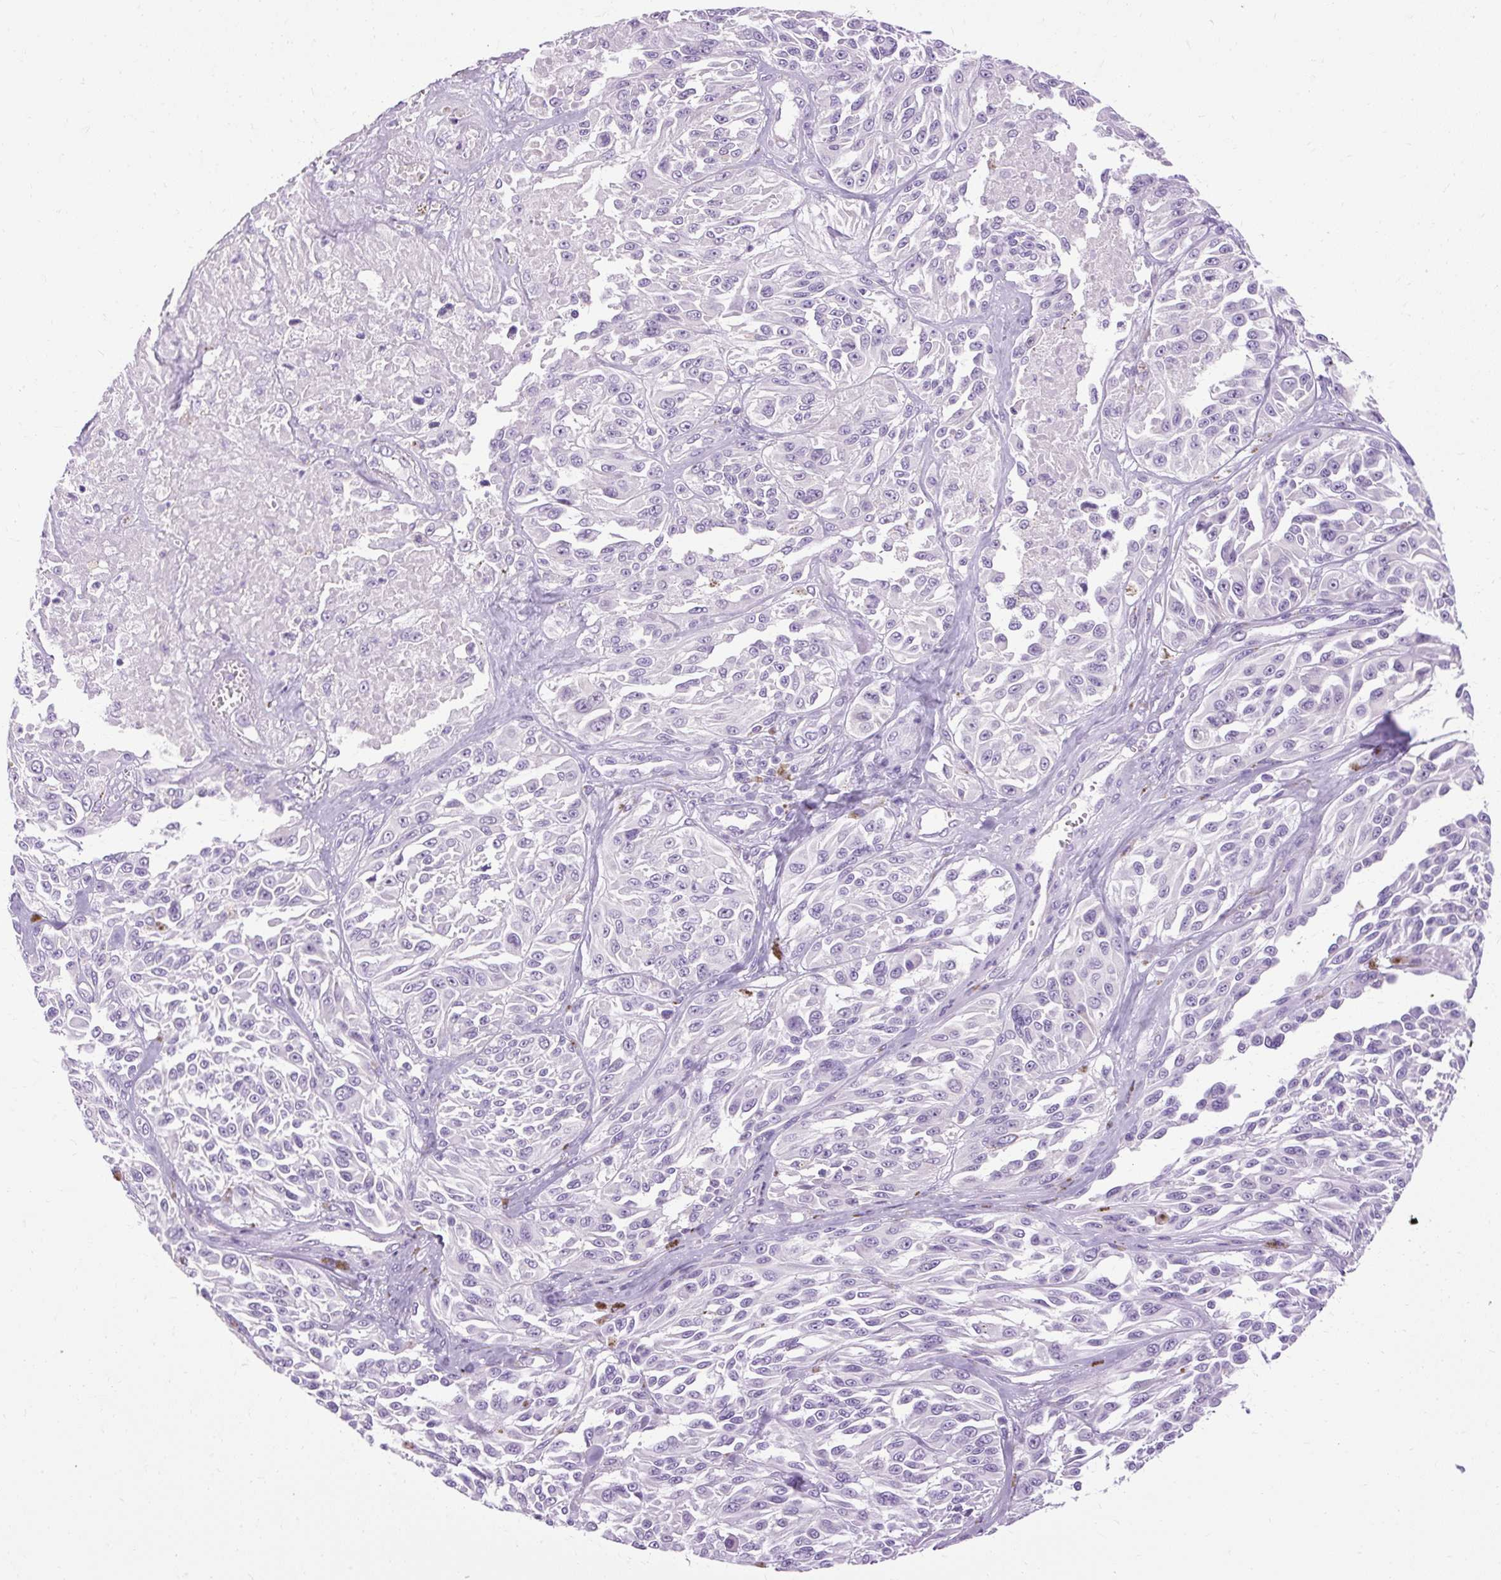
{"staining": {"intensity": "negative", "quantity": "none", "location": "none"}, "tissue": "melanoma", "cell_type": "Tumor cells", "image_type": "cancer", "snomed": [{"axis": "morphology", "description": "Malignant melanoma, NOS"}, {"axis": "topography", "description": "Skin"}], "caption": "IHC histopathology image of neoplastic tissue: melanoma stained with DAB reveals no significant protein expression in tumor cells.", "gene": "B3GNT4", "patient": {"sex": "male", "age": 94}}